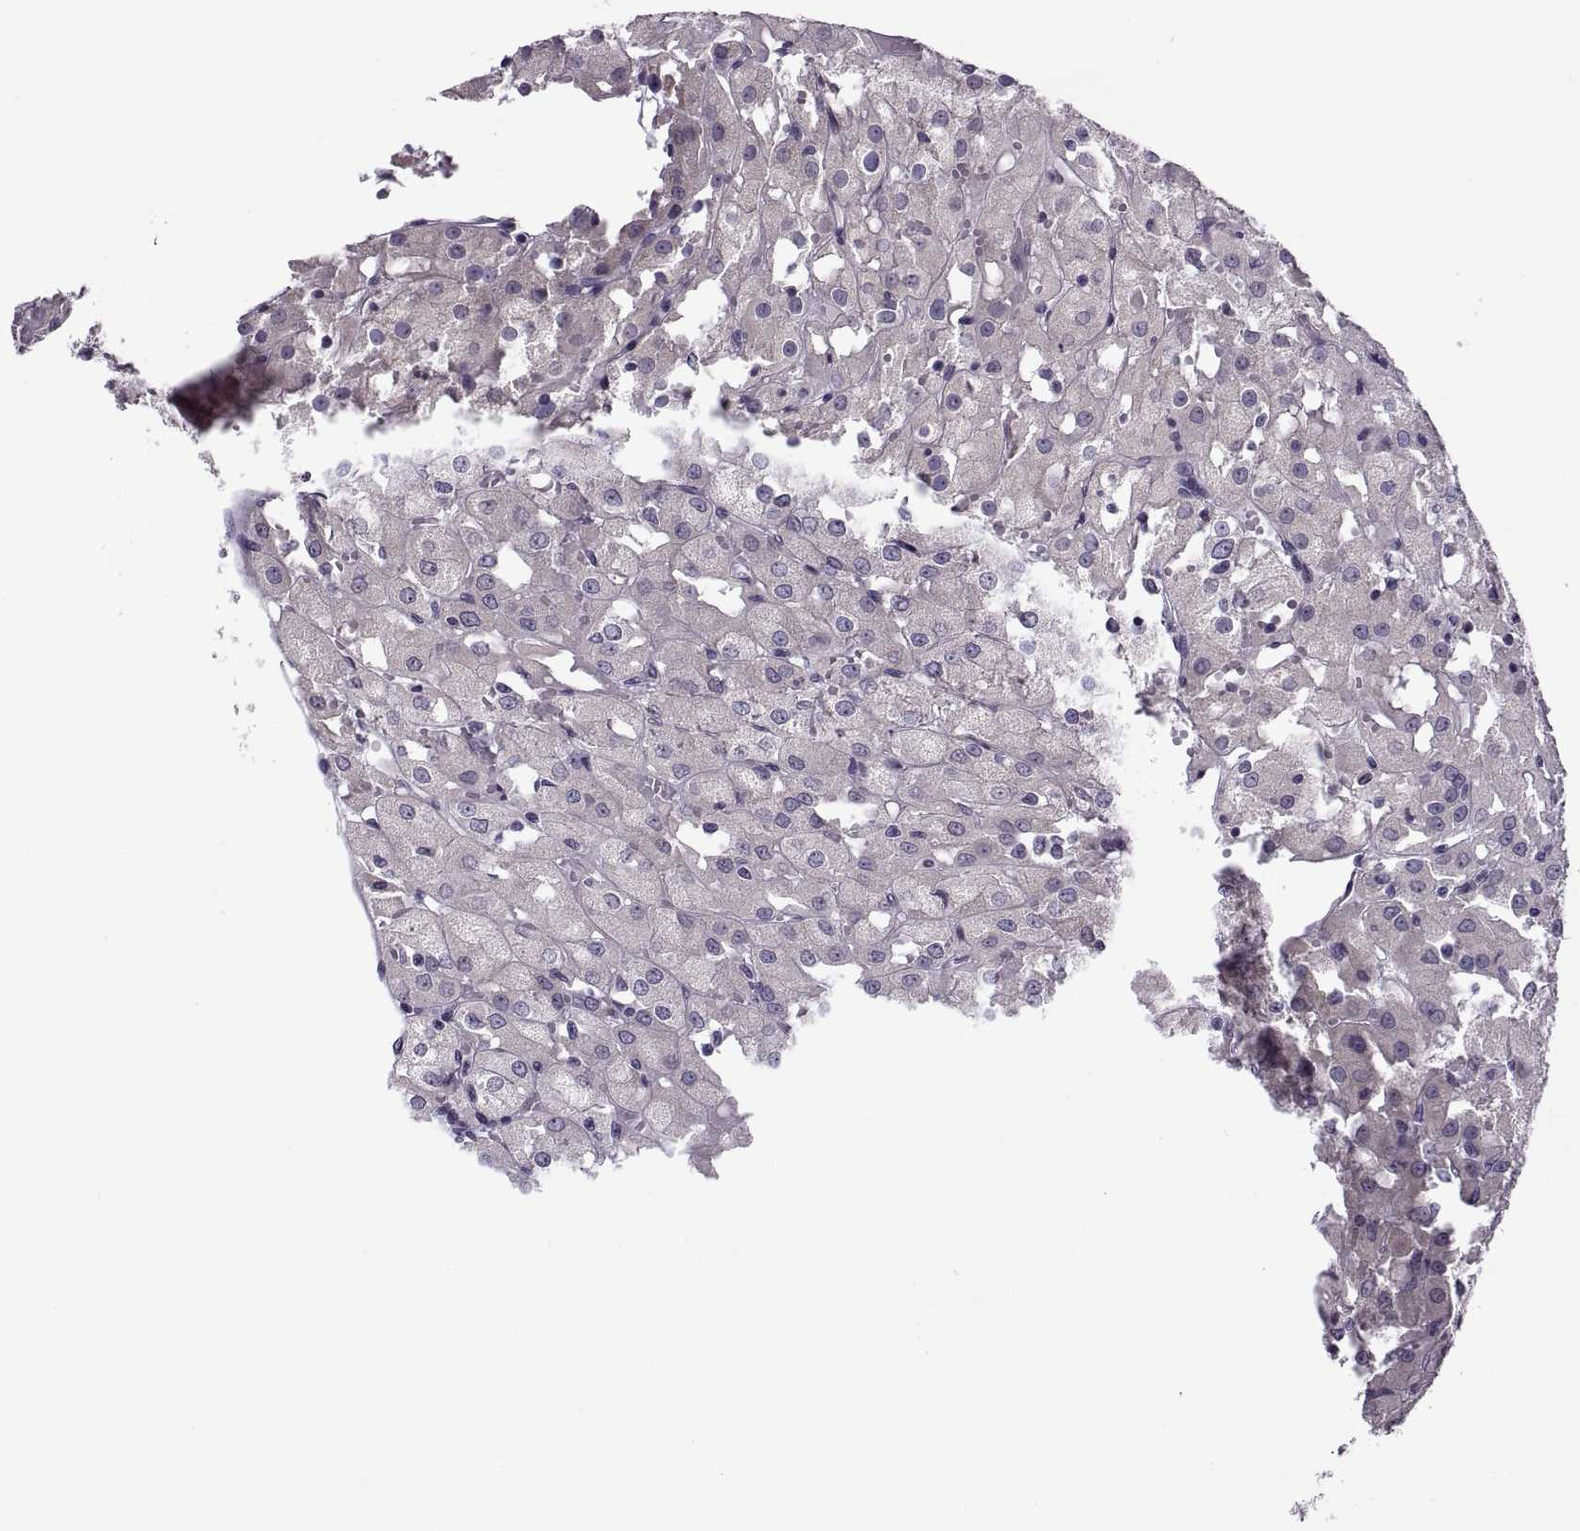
{"staining": {"intensity": "negative", "quantity": "none", "location": "none"}, "tissue": "renal cancer", "cell_type": "Tumor cells", "image_type": "cancer", "snomed": [{"axis": "morphology", "description": "Adenocarcinoma, NOS"}, {"axis": "topography", "description": "Kidney"}], "caption": "DAB immunohistochemical staining of renal adenocarcinoma shows no significant positivity in tumor cells.", "gene": "MAGEB1", "patient": {"sex": "male", "age": 72}}